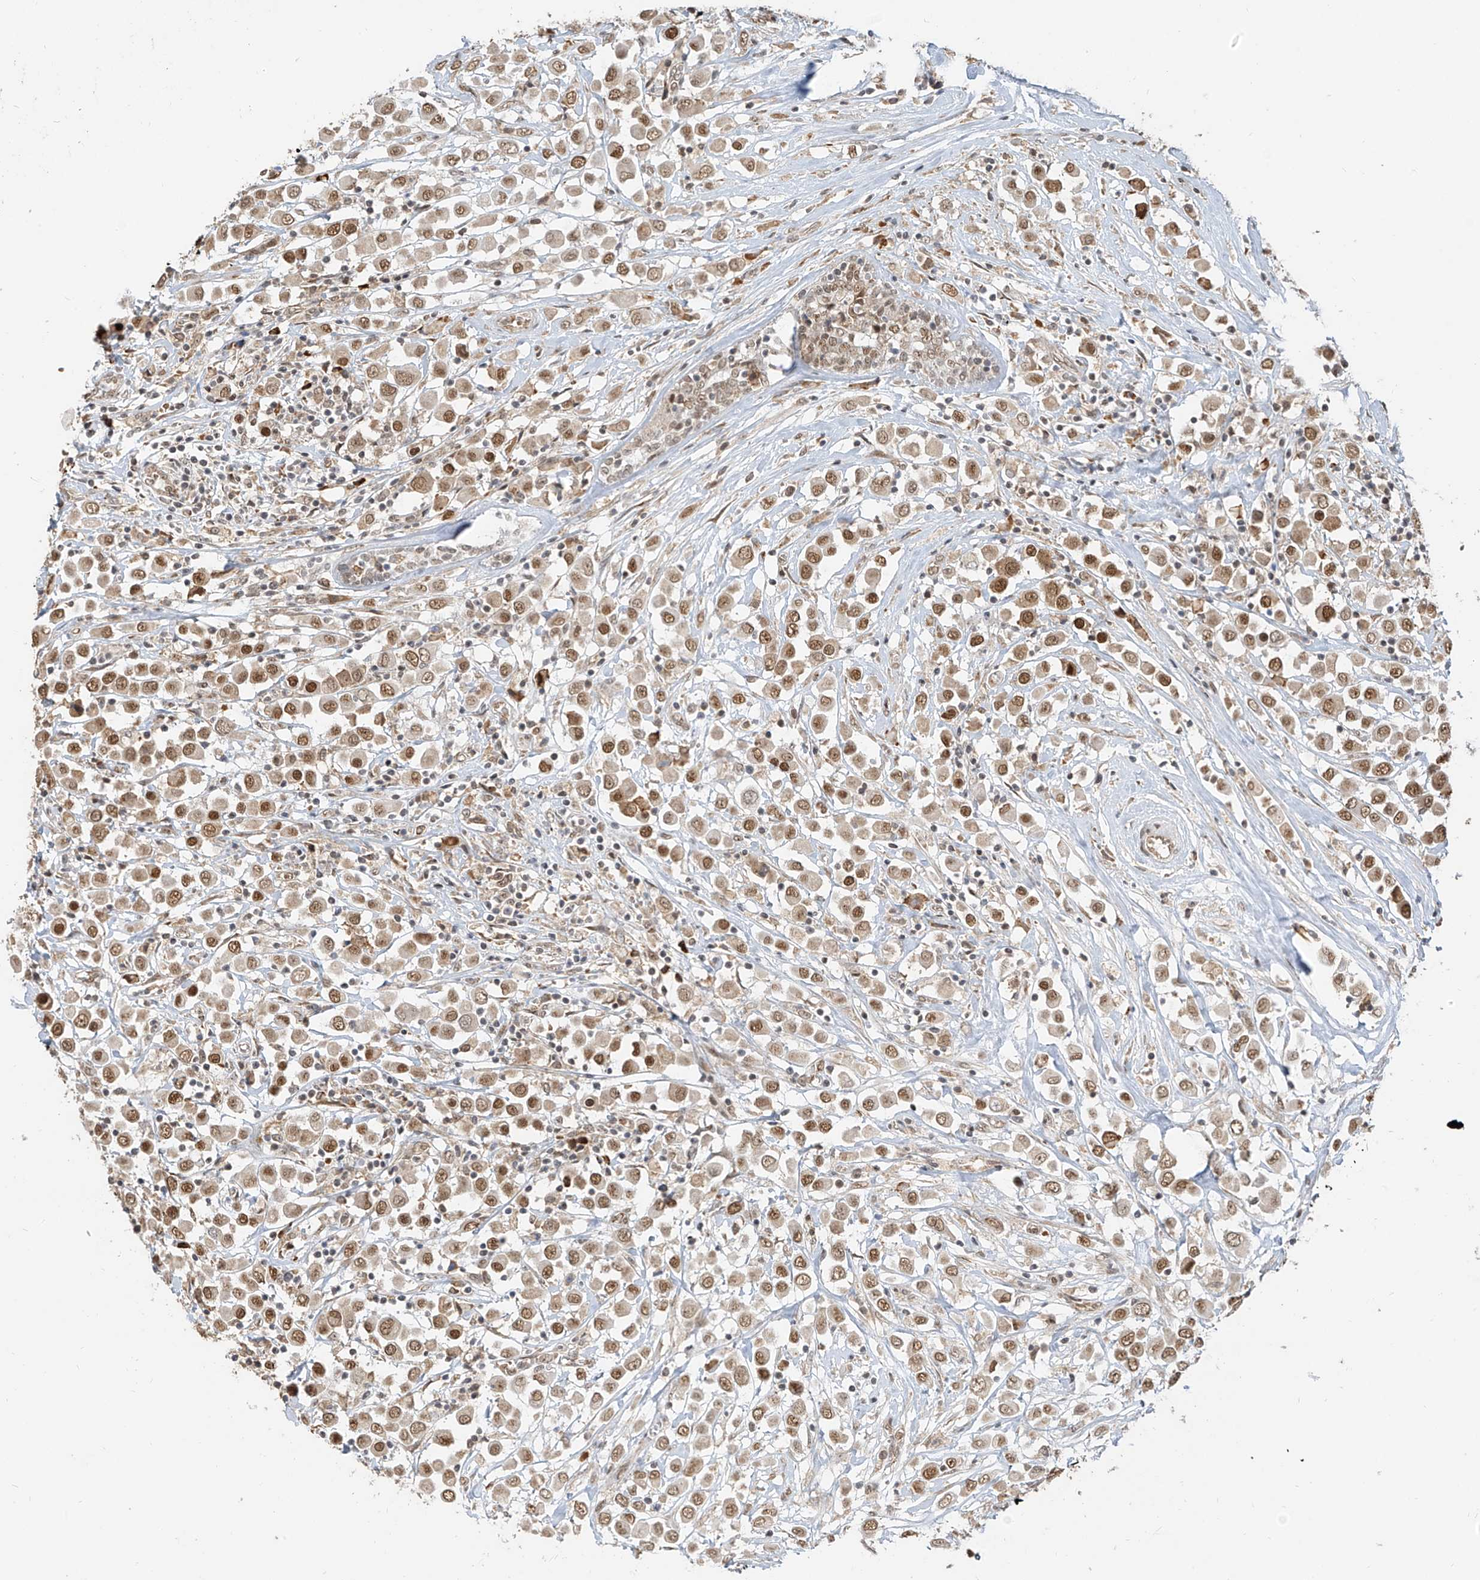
{"staining": {"intensity": "moderate", "quantity": ">75%", "location": "nuclear"}, "tissue": "breast cancer", "cell_type": "Tumor cells", "image_type": "cancer", "snomed": [{"axis": "morphology", "description": "Duct carcinoma"}, {"axis": "topography", "description": "Breast"}], "caption": "Infiltrating ductal carcinoma (breast) was stained to show a protein in brown. There is medium levels of moderate nuclear positivity in about >75% of tumor cells.", "gene": "ZMYM2", "patient": {"sex": "female", "age": 61}}